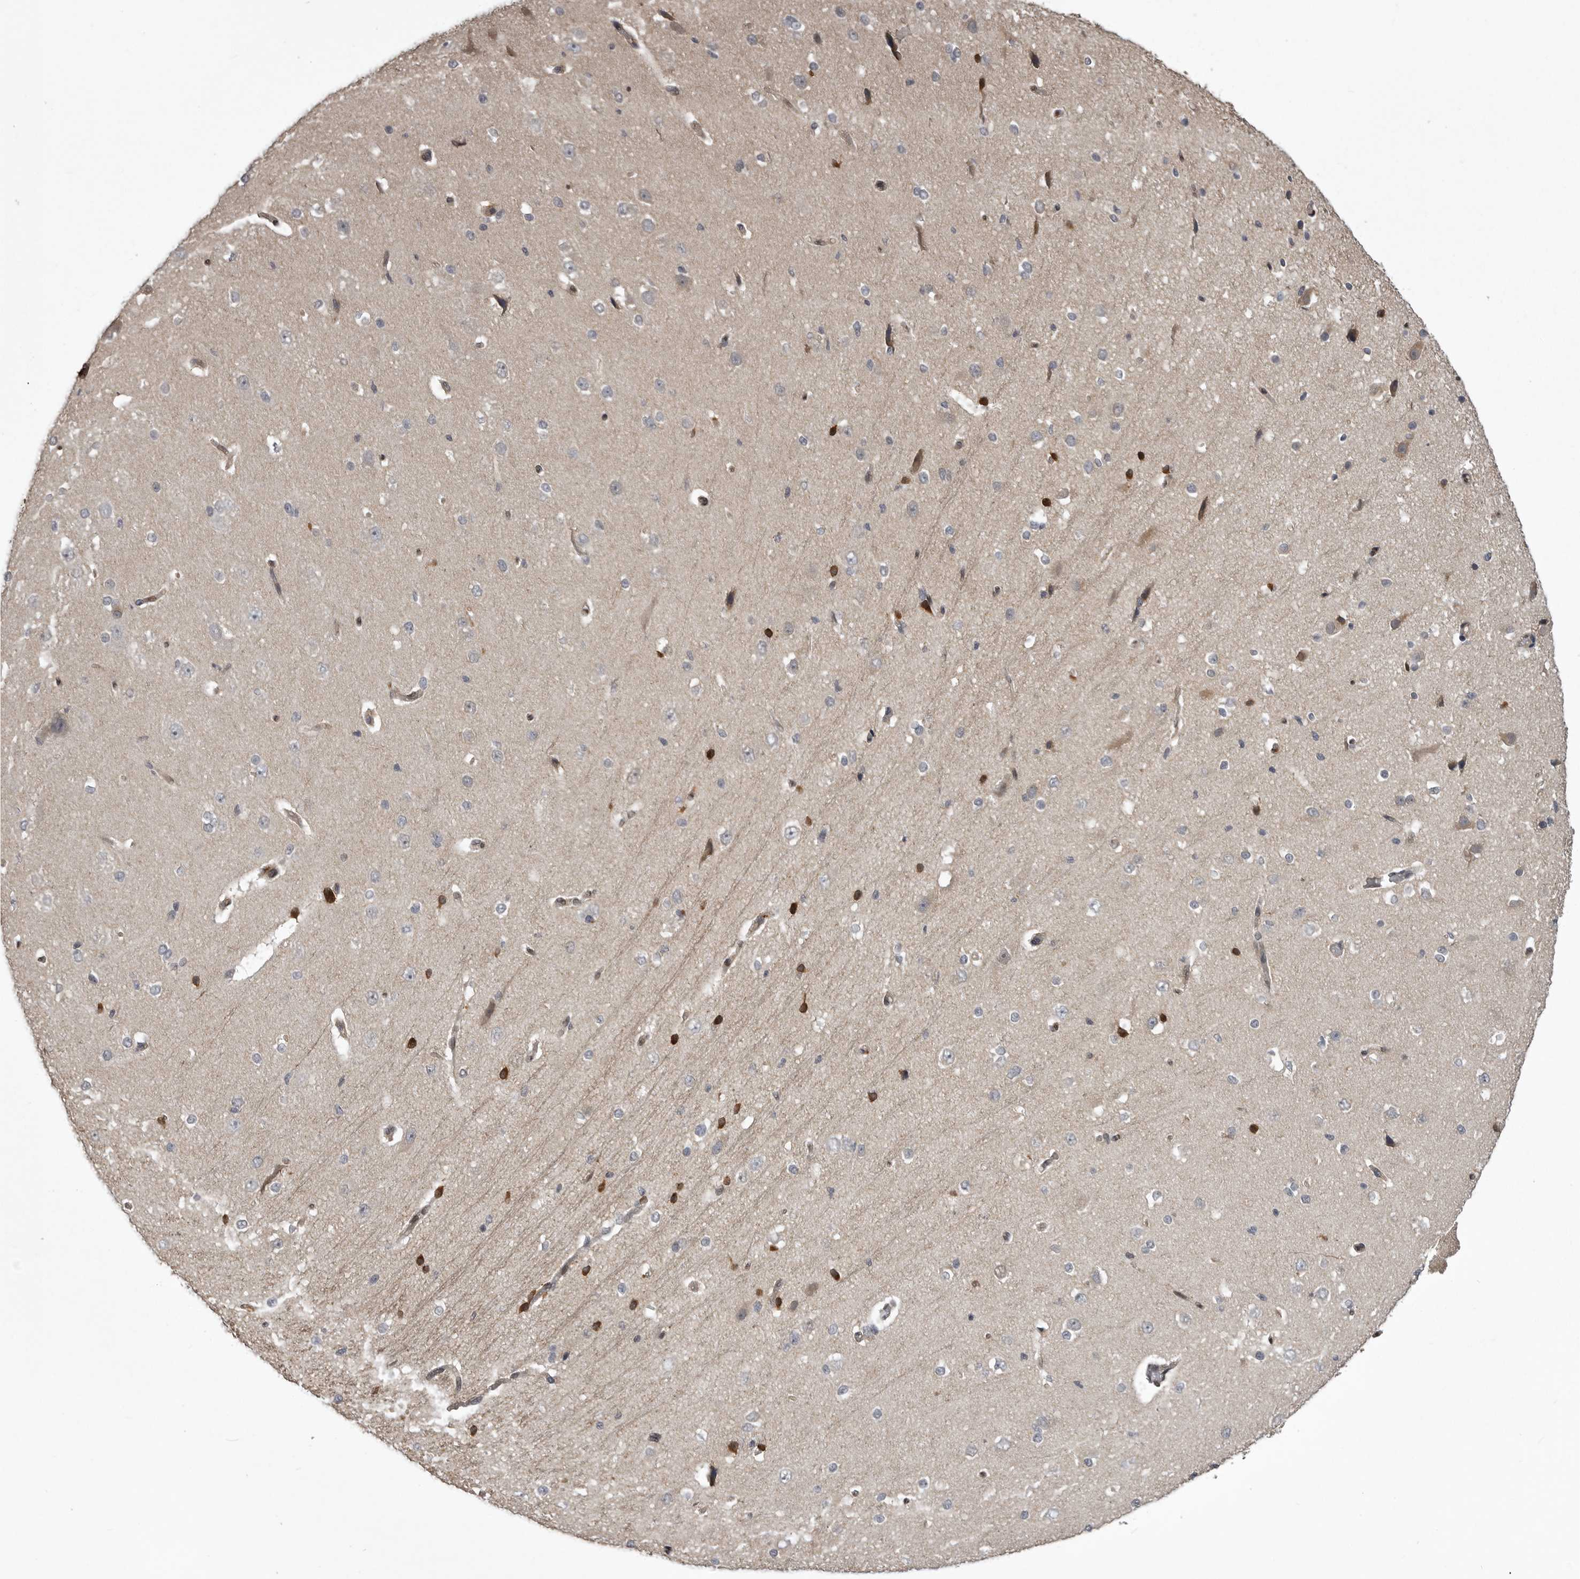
{"staining": {"intensity": "weak", "quantity": ">75%", "location": "cytoplasmic/membranous"}, "tissue": "cerebral cortex", "cell_type": "Endothelial cells", "image_type": "normal", "snomed": [{"axis": "morphology", "description": "Normal tissue, NOS"}, {"axis": "morphology", "description": "Developmental malformation"}, {"axis": "topography", "description": "Cerebral cortex"}], "caption": "DAB (3,3'-diaminobenzidine) immunohistochemical staining of benign cerebral cortex shows weak cytoplasmic/membranous protein staining in approximately >75% of endothelial cells.", "gene": "SNX16", "patient": {"sex": "female", "age": 30}}